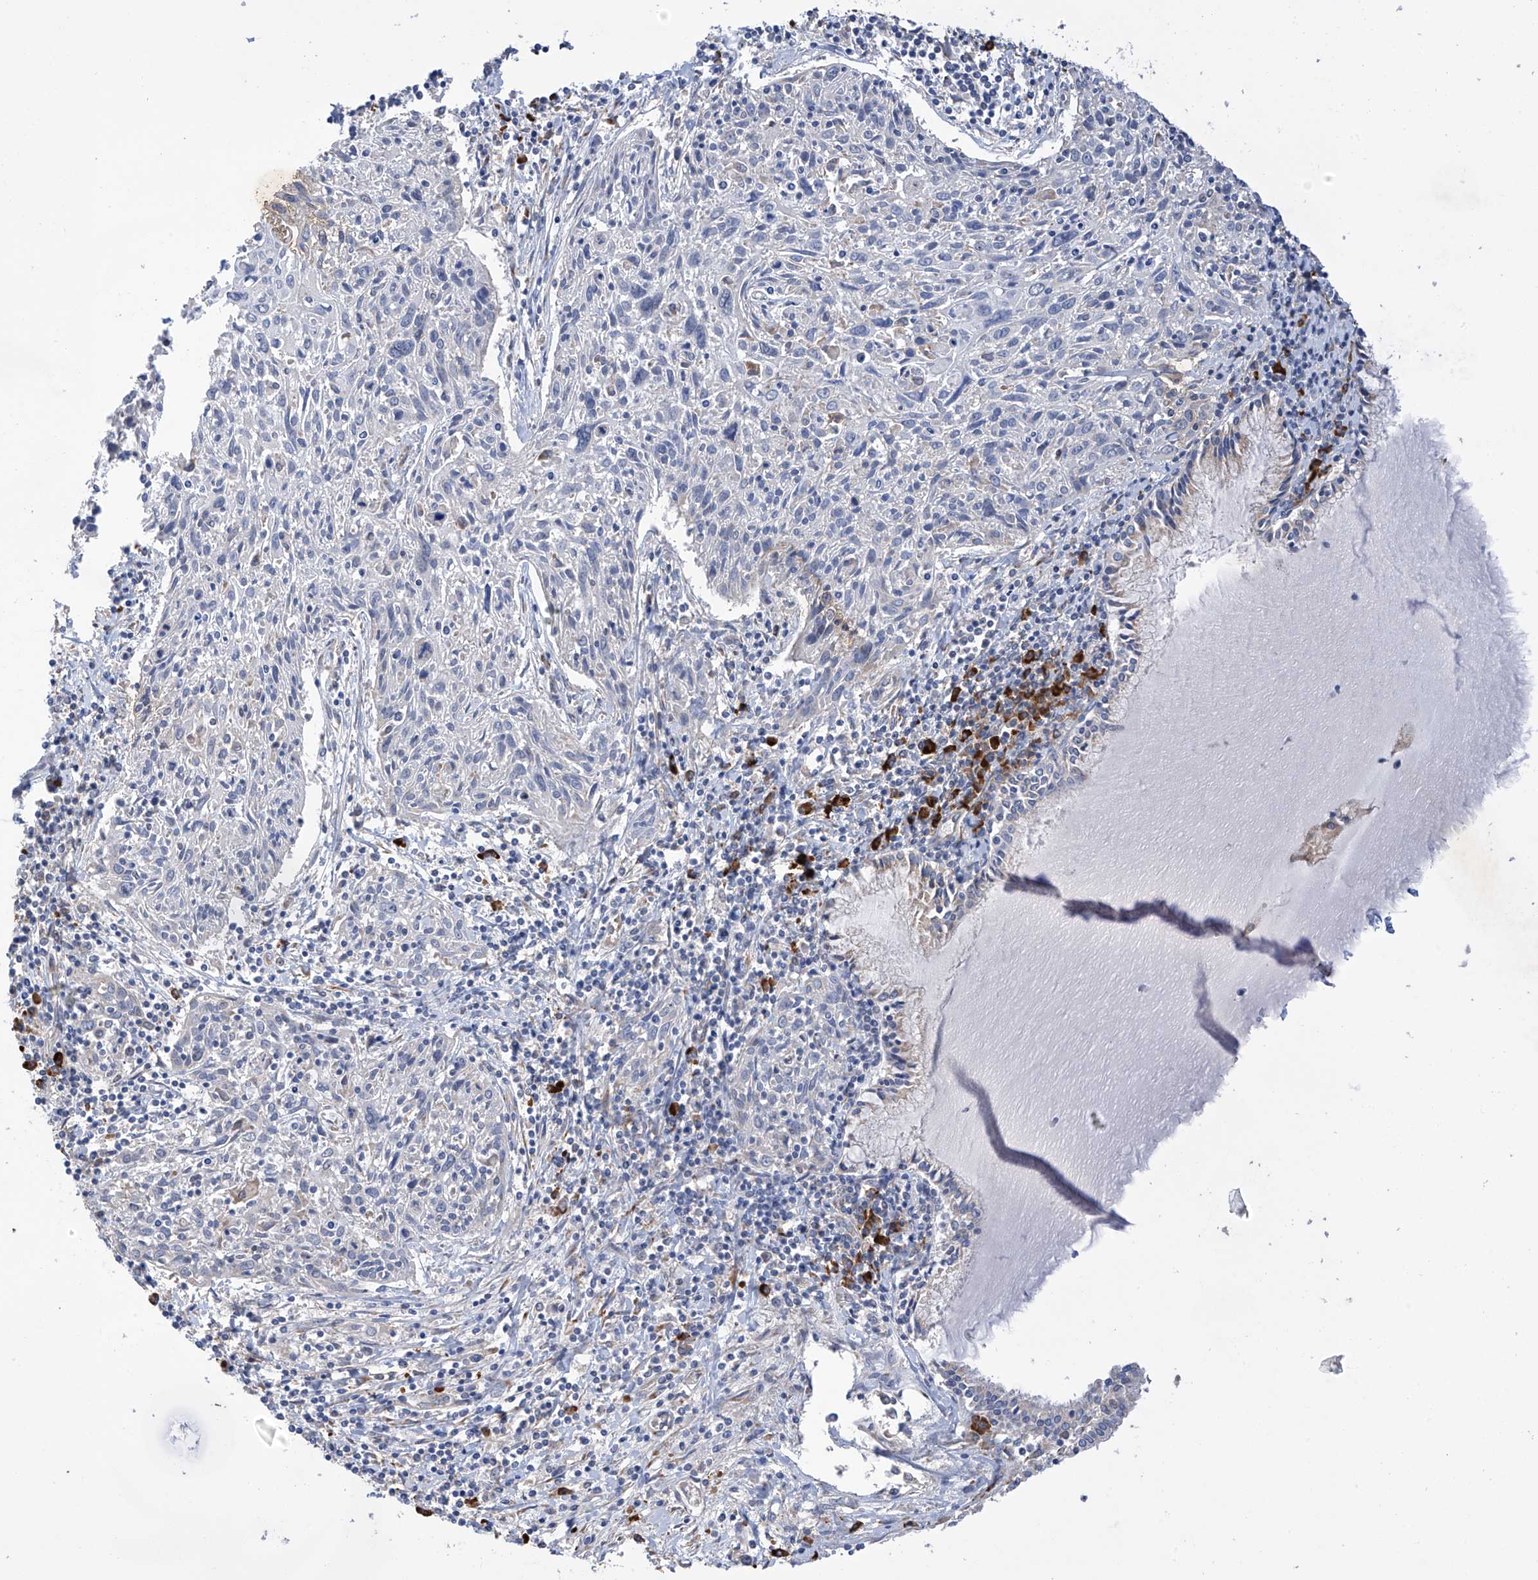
{"staining": {"intensity": "negative", "quantity": "none", "location": "none"}, "tissue": "cervical cancer", "cell_type": "Tumor cells", "image_type": "cancer", "snomed": [{"axis": "morphology", "description": "Squamous cell carcinoma, NOS"}, {"axis": "topography", "description": "Cervix"}], "caption": "High magnification brightfield microscopy of cervical cancer stained with DAB (3,3'-diaminobenzidine) (brown) and counterstained with hematoxylin (blue): tumor cells show no significant expression. Brightfield microscopy of immunohistochemistry (IHC) stained with DAB (brown) and hematoxylin (blue), captured at high magnification.", "gene": "REC8", "patient": {"sex": "female", "age": 51}}